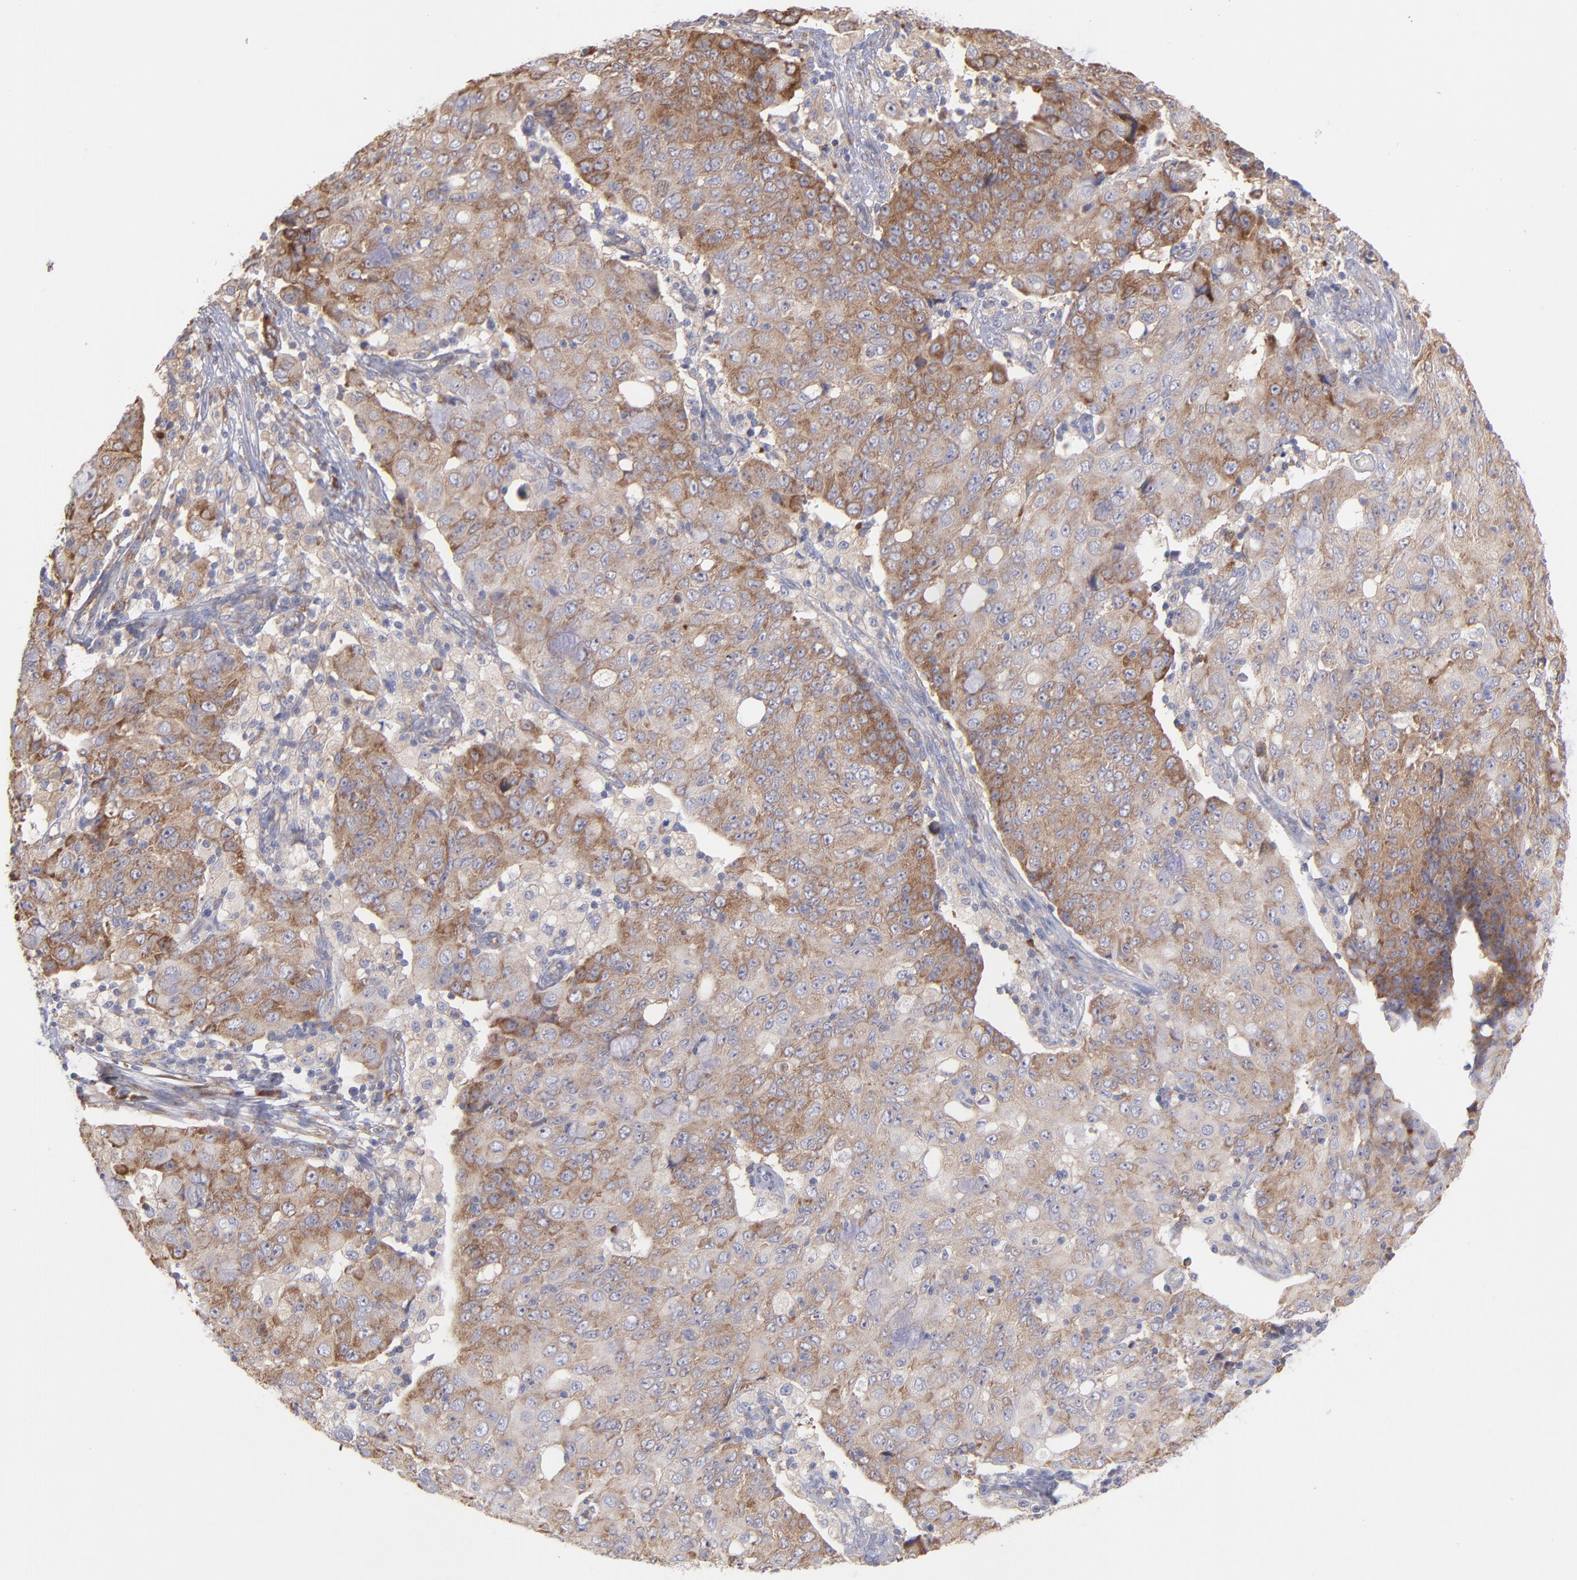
{"staining": {"intensity": "moderate", "quantity": "25%-75%", "location": "cytoplasmic/membranous"}, "tissue": "ovarian cancer", "cell_type": "Tumor cells", "image_type": "cancer", "snomed": [{"axis": "morphology", "description": "Carcinoma, endometroid"}, {"axis": "topography", "description": "Ovary"}], "caption": "Endometroid carcinoma (ovarian) stained with DAB (3,3'-diaminobenzidine) IHC exhibits medium levels of moderate cytoplasmic/membranous staining in approximately 25%-75% of tumor cells. The protein of interest is shown in brown color, while the nuclei are stained blue.", "gene": "RPLP0", "patient": {"sex": "female", "age": 42}}